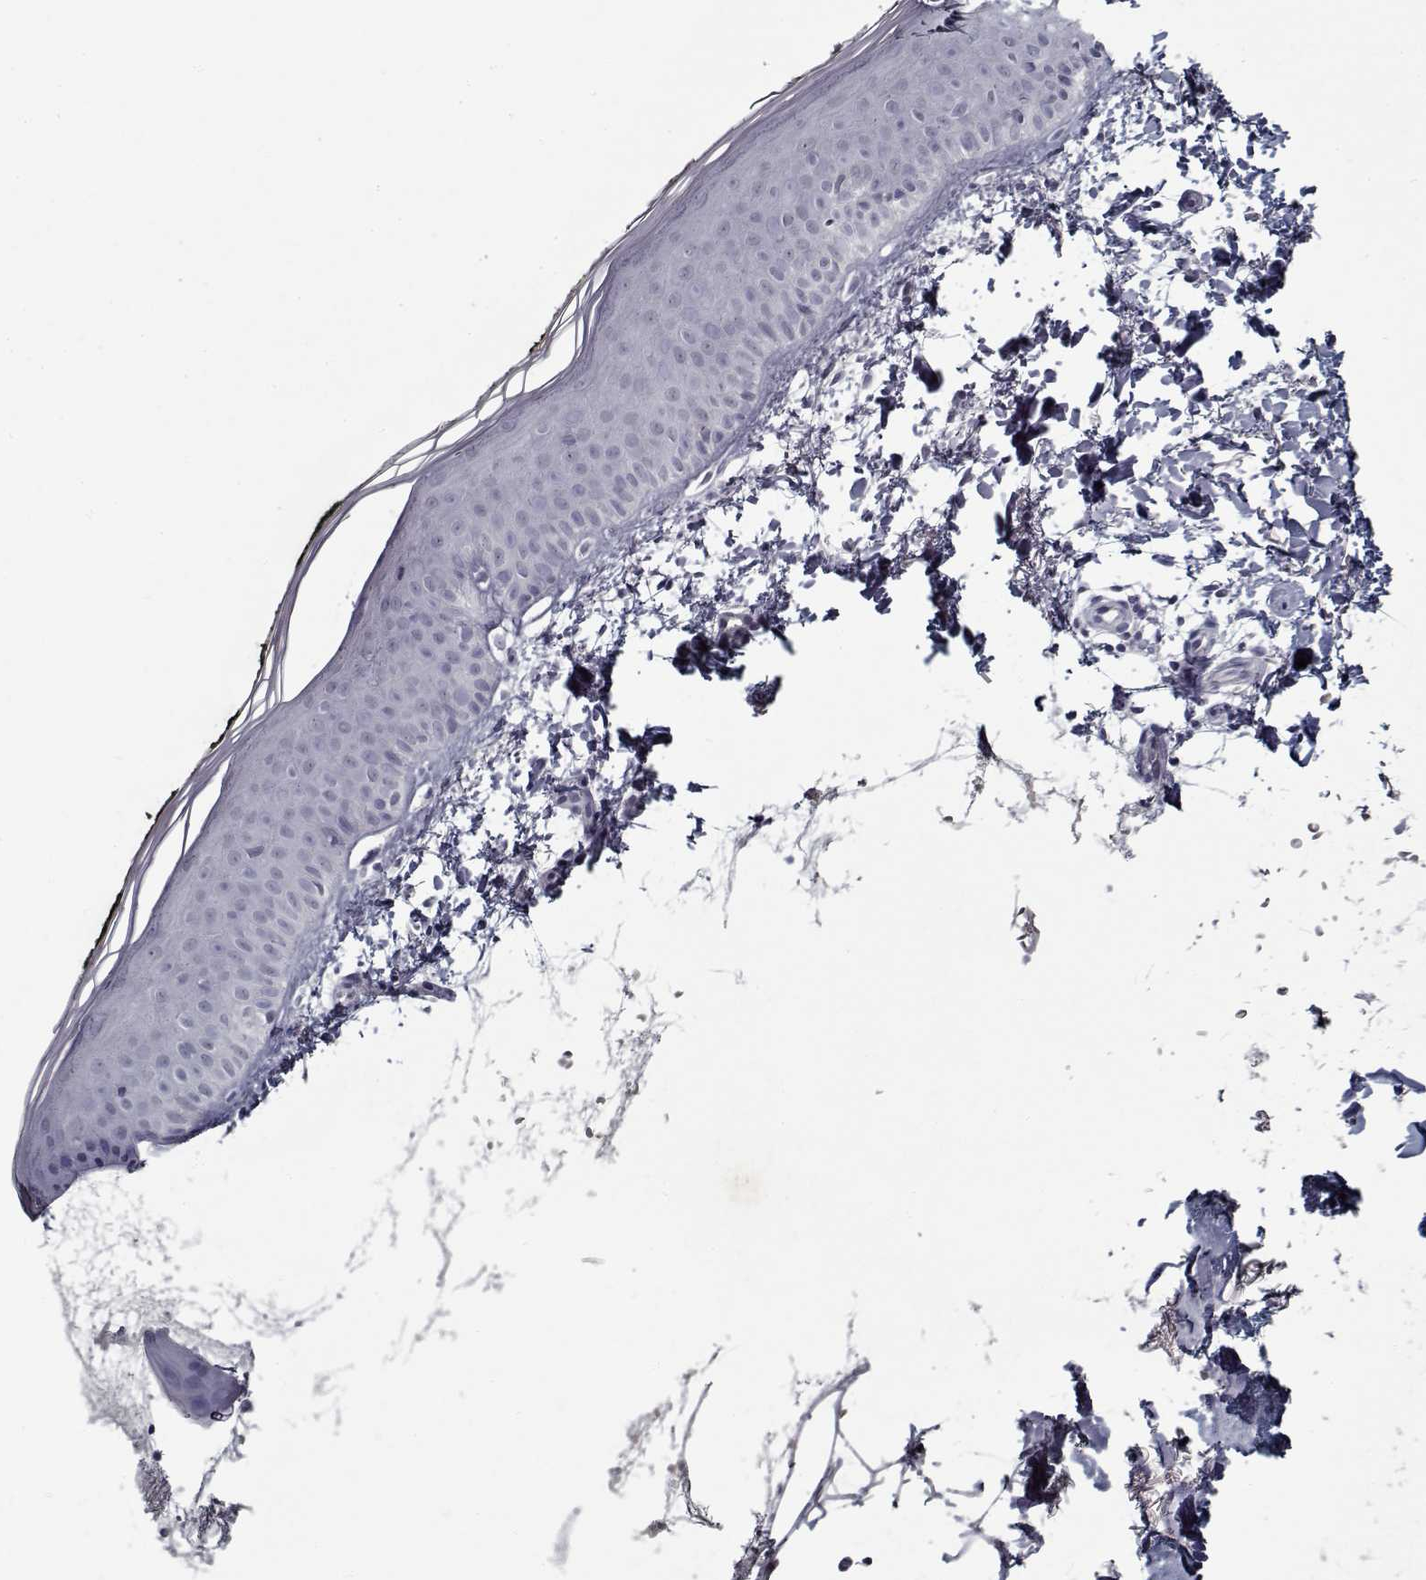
{"staining": {"intensity": "negative", "quantity": "none", "location": "none"}, "tissue": "skin", "cell_type": "Fibroblasts", "image_type": "normal", "snomed": [{"axis": "morphology", "description": "Normal tissue, NOS"}, {"axis": "topography", "description": "Skin"}], "caption": "This is an immunohistochemistry photomicrograph of unremarkable human skin. There is no positivity in fibroblasts.", "gene": "GAD2", "patient": {"sex": "female", "age": 62}}